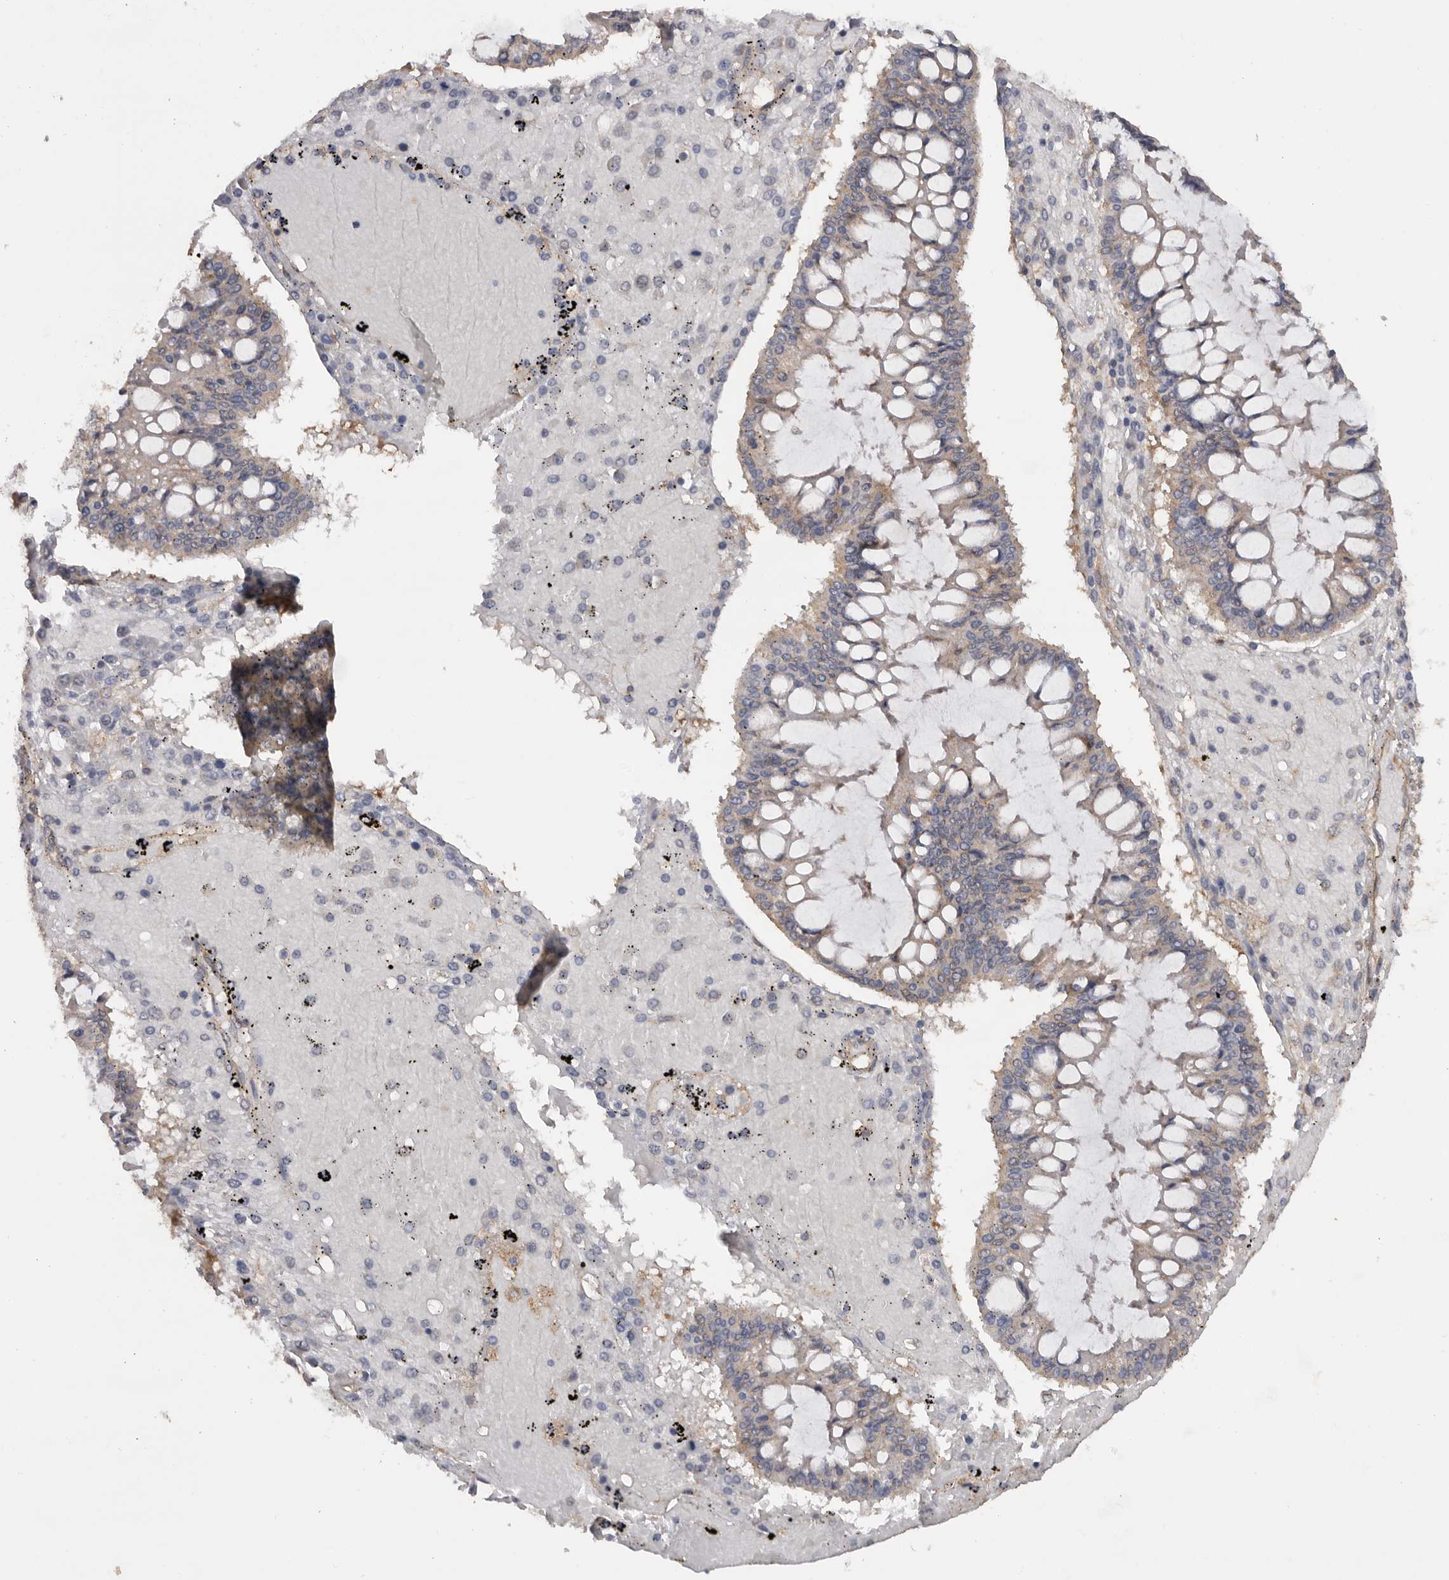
{"staining": {"intensity": "moderate", "quantity": "25%-75%", "location": "cytoplasmic/membranous"}, "tissue": "ovarian cancer", "cell_type": "Tumor cells", "image_type": "cancer", "snomed": [{"axis": "morphology", "description": "Cystadenocarcinoma, mucinous, NOS"}, {"axis": "topography", "description": "Ovary"}], "caption": "This photomicrograph exhibits immunohistochemistry (IHC) staining of ovarian cancer, with medium moderate cytoplasmic/membranous staining in about 25%-75% of tumor cells.", "gene": "PODXL2", "patient": {"sex": "female", "age": 73}}